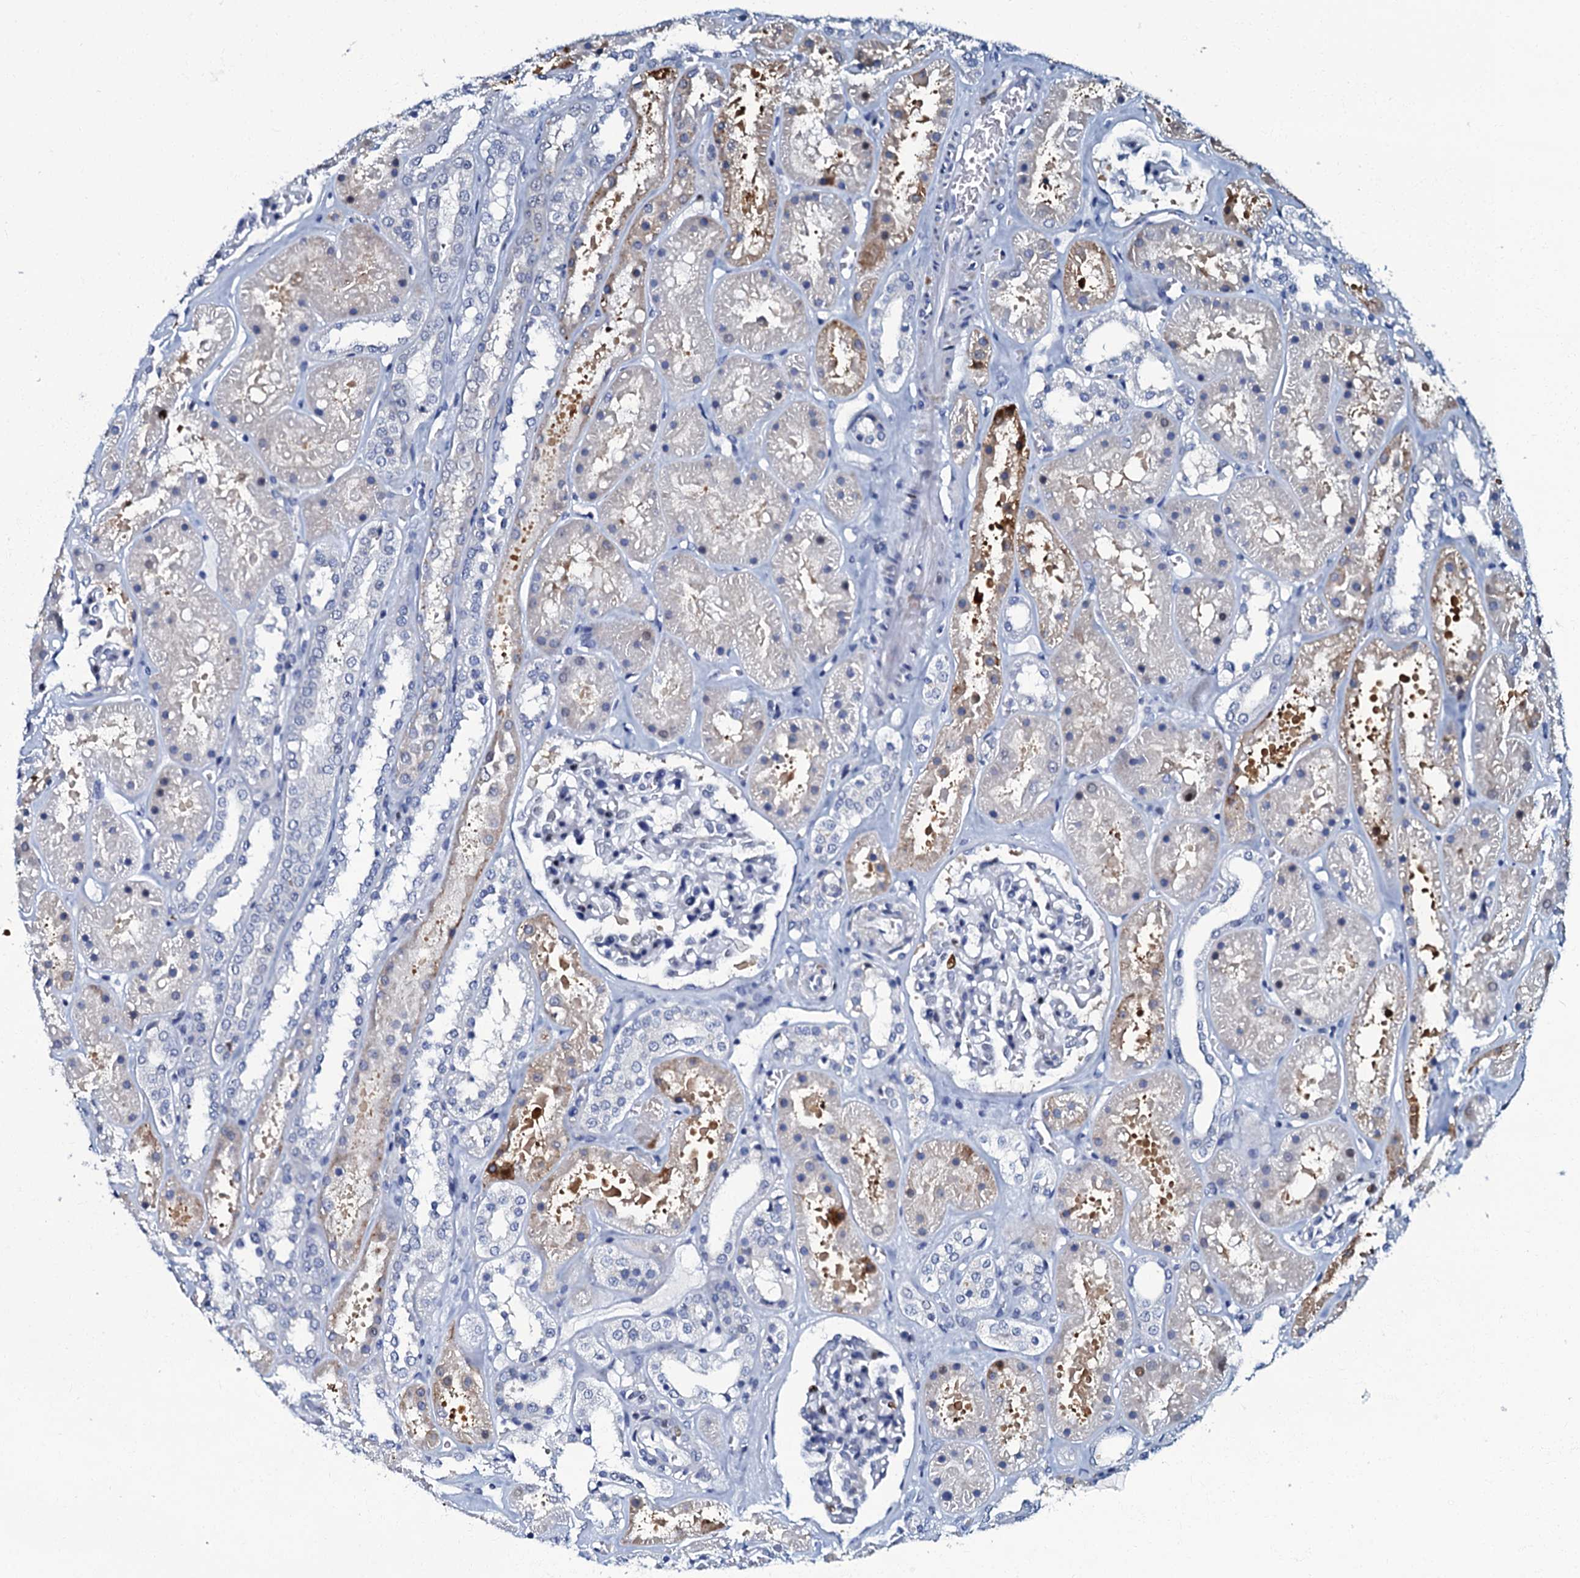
{"staining": {"intensity": "negative", "quantity": "none", "location": "none"}, "tissue": "kidney", "cell_type": "Cells in glomeruli", "image_type": "normal", "snomed": [{"axis": "morphology", "description": "Normal tissue, NOS"}, {"axis": "topography", "description": "Kidney"}], "caption": "Protein analysis of normal kidney demonstrates no significant staining in cells in glomeruli.", "gene": "MFSD5", "patient": {"sex": "female", "age": 41}}